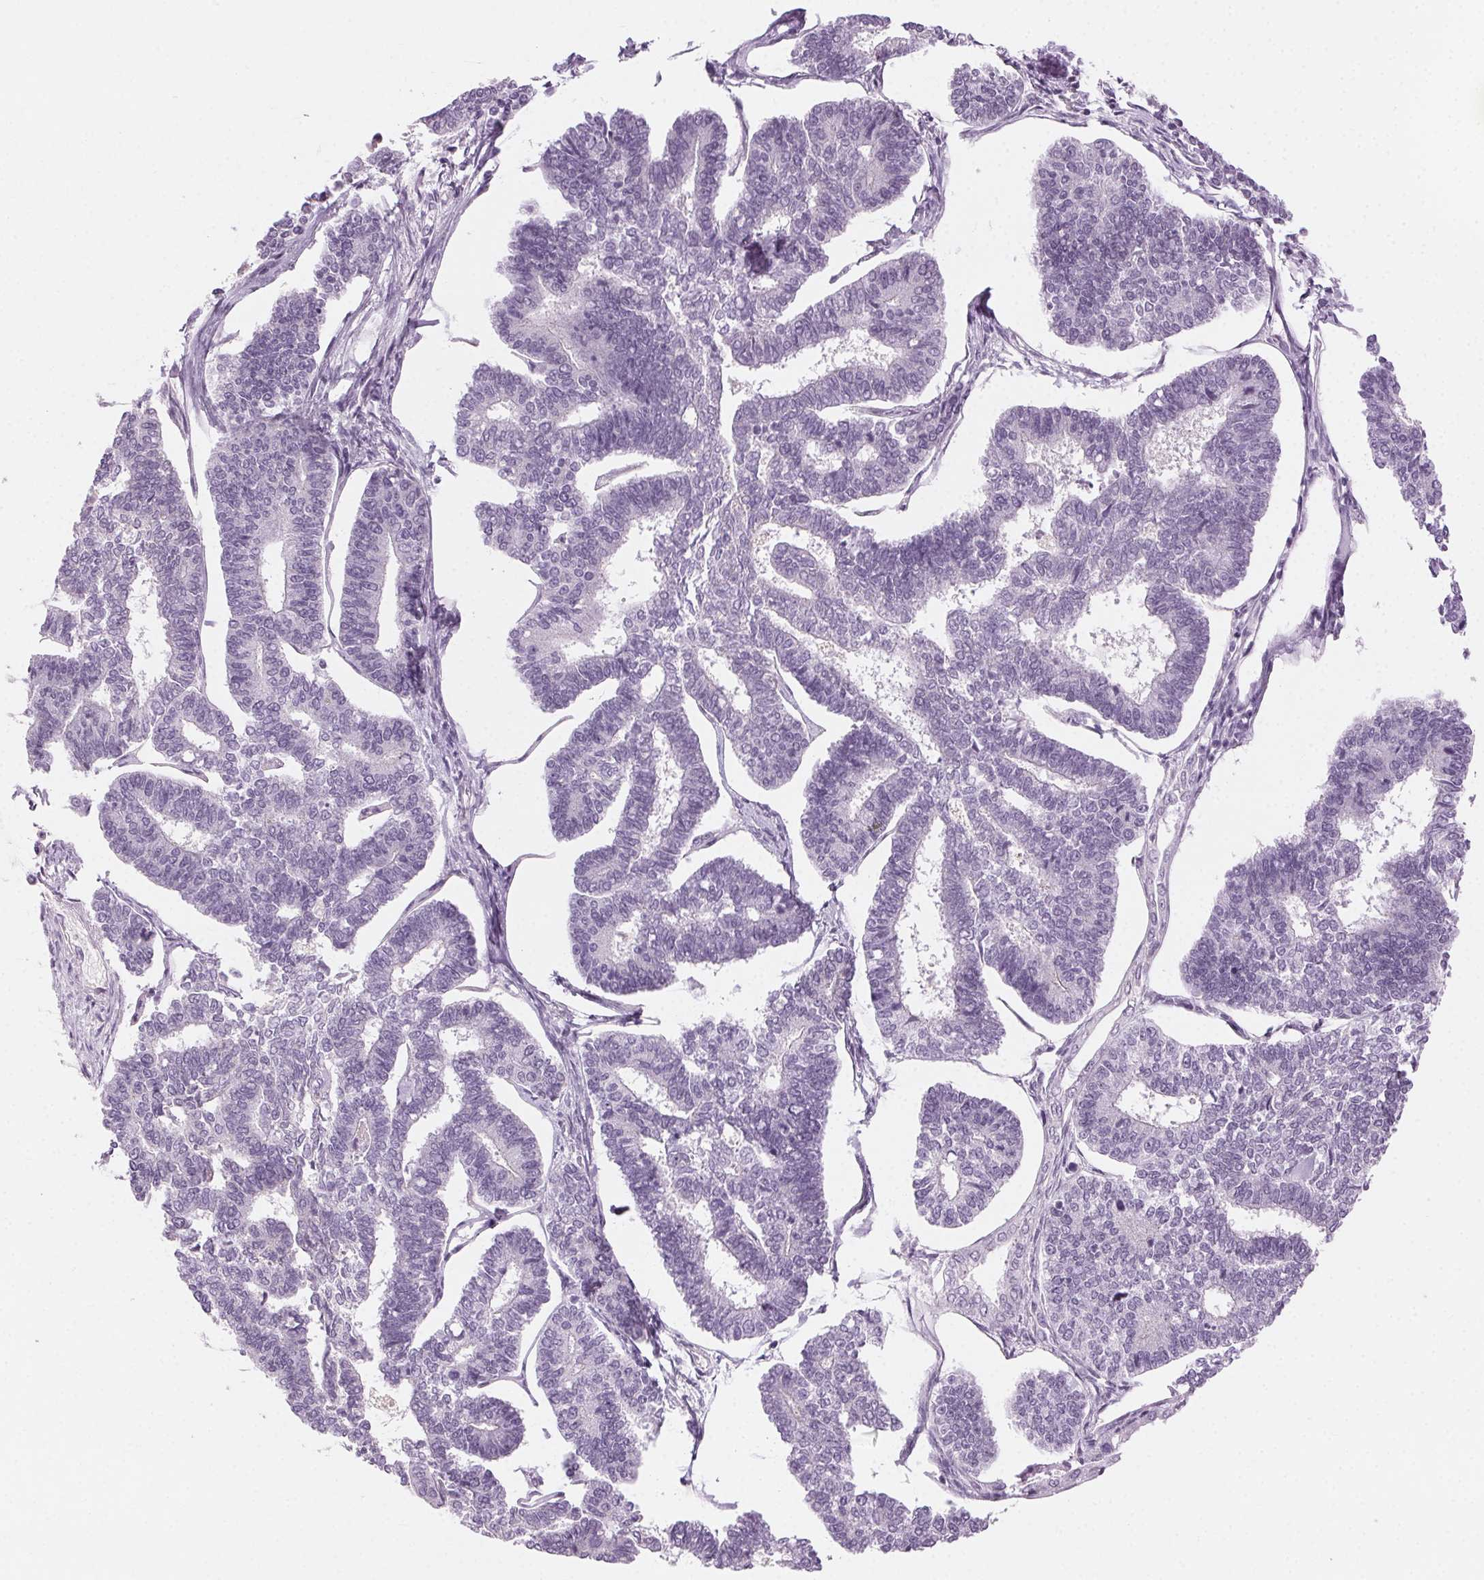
{"staining": {"intensity": "negative", "quantity": "none", "location": "none"}, "tissue": "endometrial cancer", "cell_type": "Tumor cells", "image_type": "cancer", "snomed": [{"axis": "morphology", "description": "Adenocarcinoma, NOS"}, {"axis": "topography", "description": "Endometrium"}], "caption": "Immunohistochemical staining of human endometrial cancer (adenocarcinoma) exhibits no significant expression in tumor cells.", "gene": "HSF5", "patient": {"sex": "female", "age": 70}}